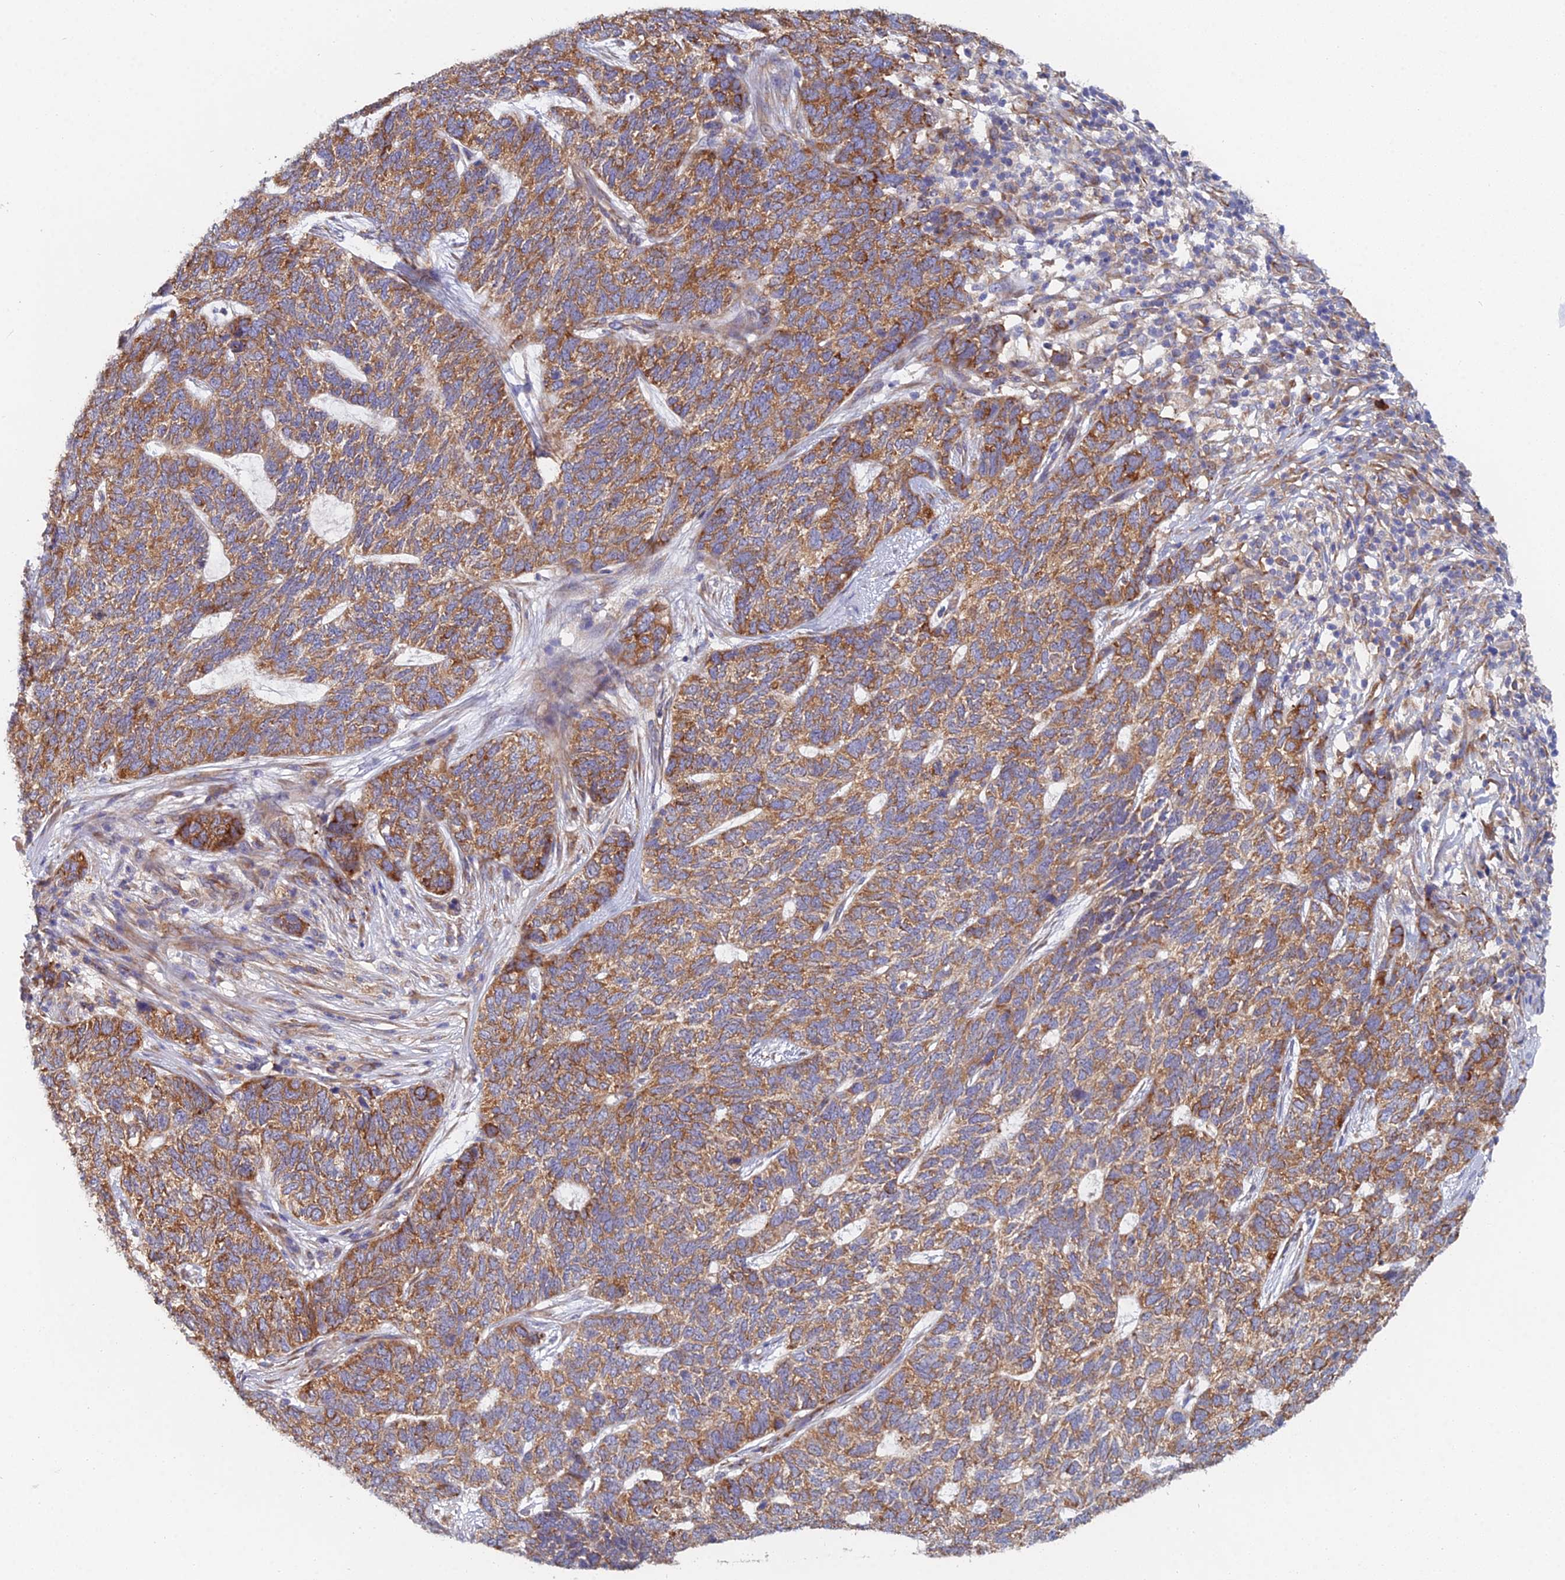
{"staining": {"intensity": "moderate", "quantity": ">75%", "location": "cytoplasmic/membranous"}, "tissue": "skin cancer", "cell_type": "Tumor cells", "image_type": "cancer", "snomed": [{"axis": "morphology", "description": "Basal cell carcinoma"}, {"axis": "topography", "description": "Skin"}], "caption": "Immunohistochemistry (IHC) histopathology image of neoplastic tissue: human basal cell carcinoma (skin) stained using IHC shows medium levels of moderate protein expression localized specifically in the cytoplasmic/membranous of tumor cells, appearing as a cytoplasmic/membranous brown color.", "gene": "ELOF1", "patient": {"sex": "female", "age": 65}}